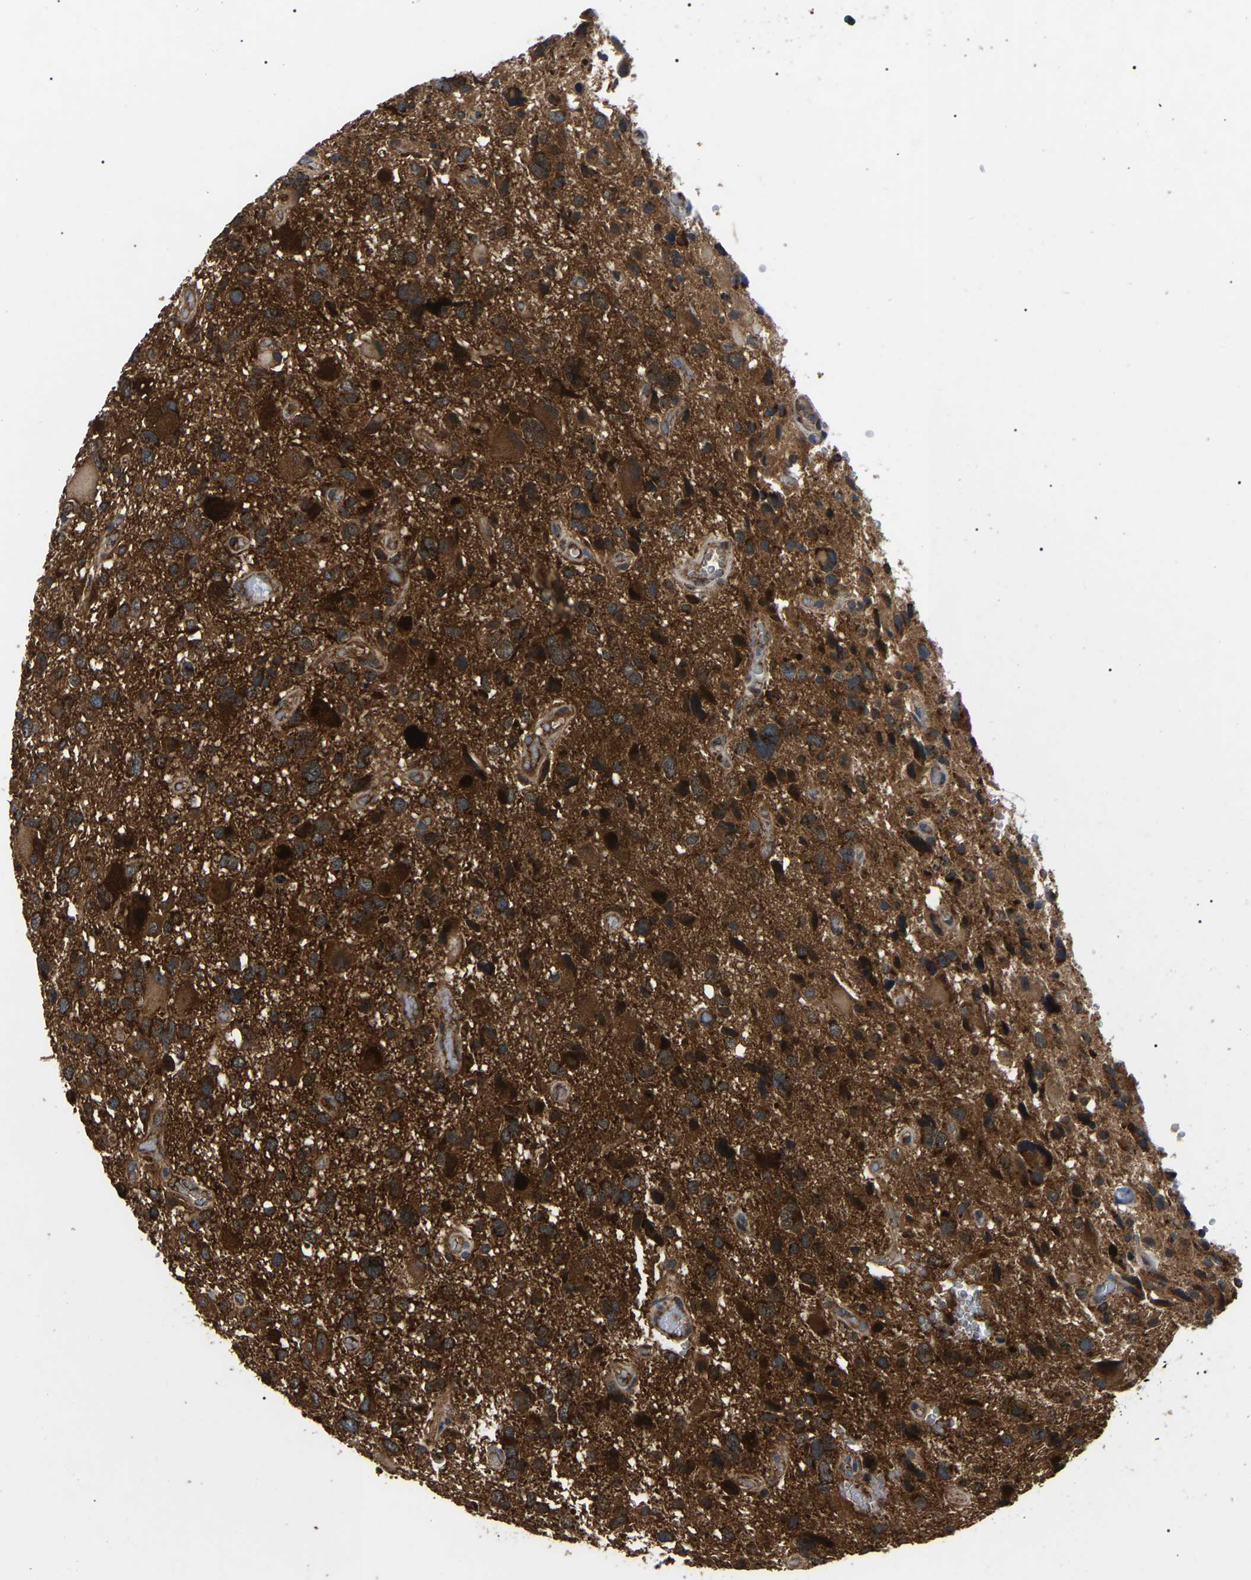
{"staining": {"intensity": "strong", "quantity": ">75%", "location": "cytoplasmic/membranous"}, "tissue": "glioma", "cell_type": "Tumor cells", "image_type": "cancer", "snomed": [{"axis": "morphology", "description": "Glioma, malignant, High grade"}, {"axis": "topography", "description": "Brain"}], "caption": "Glioma tissue reveals strong cytoplasmic/membranous positivity in about >75% of tumor cells, visualized by immunohistochemistry. (Stains: DAB (3,3'-diaminobenzidine) in brown, nuclei in blue, Microscopy: brightfield microscopy at high magnification).", "gene": "PPM1E", "patient": {"sex": "male", "age": 33}}